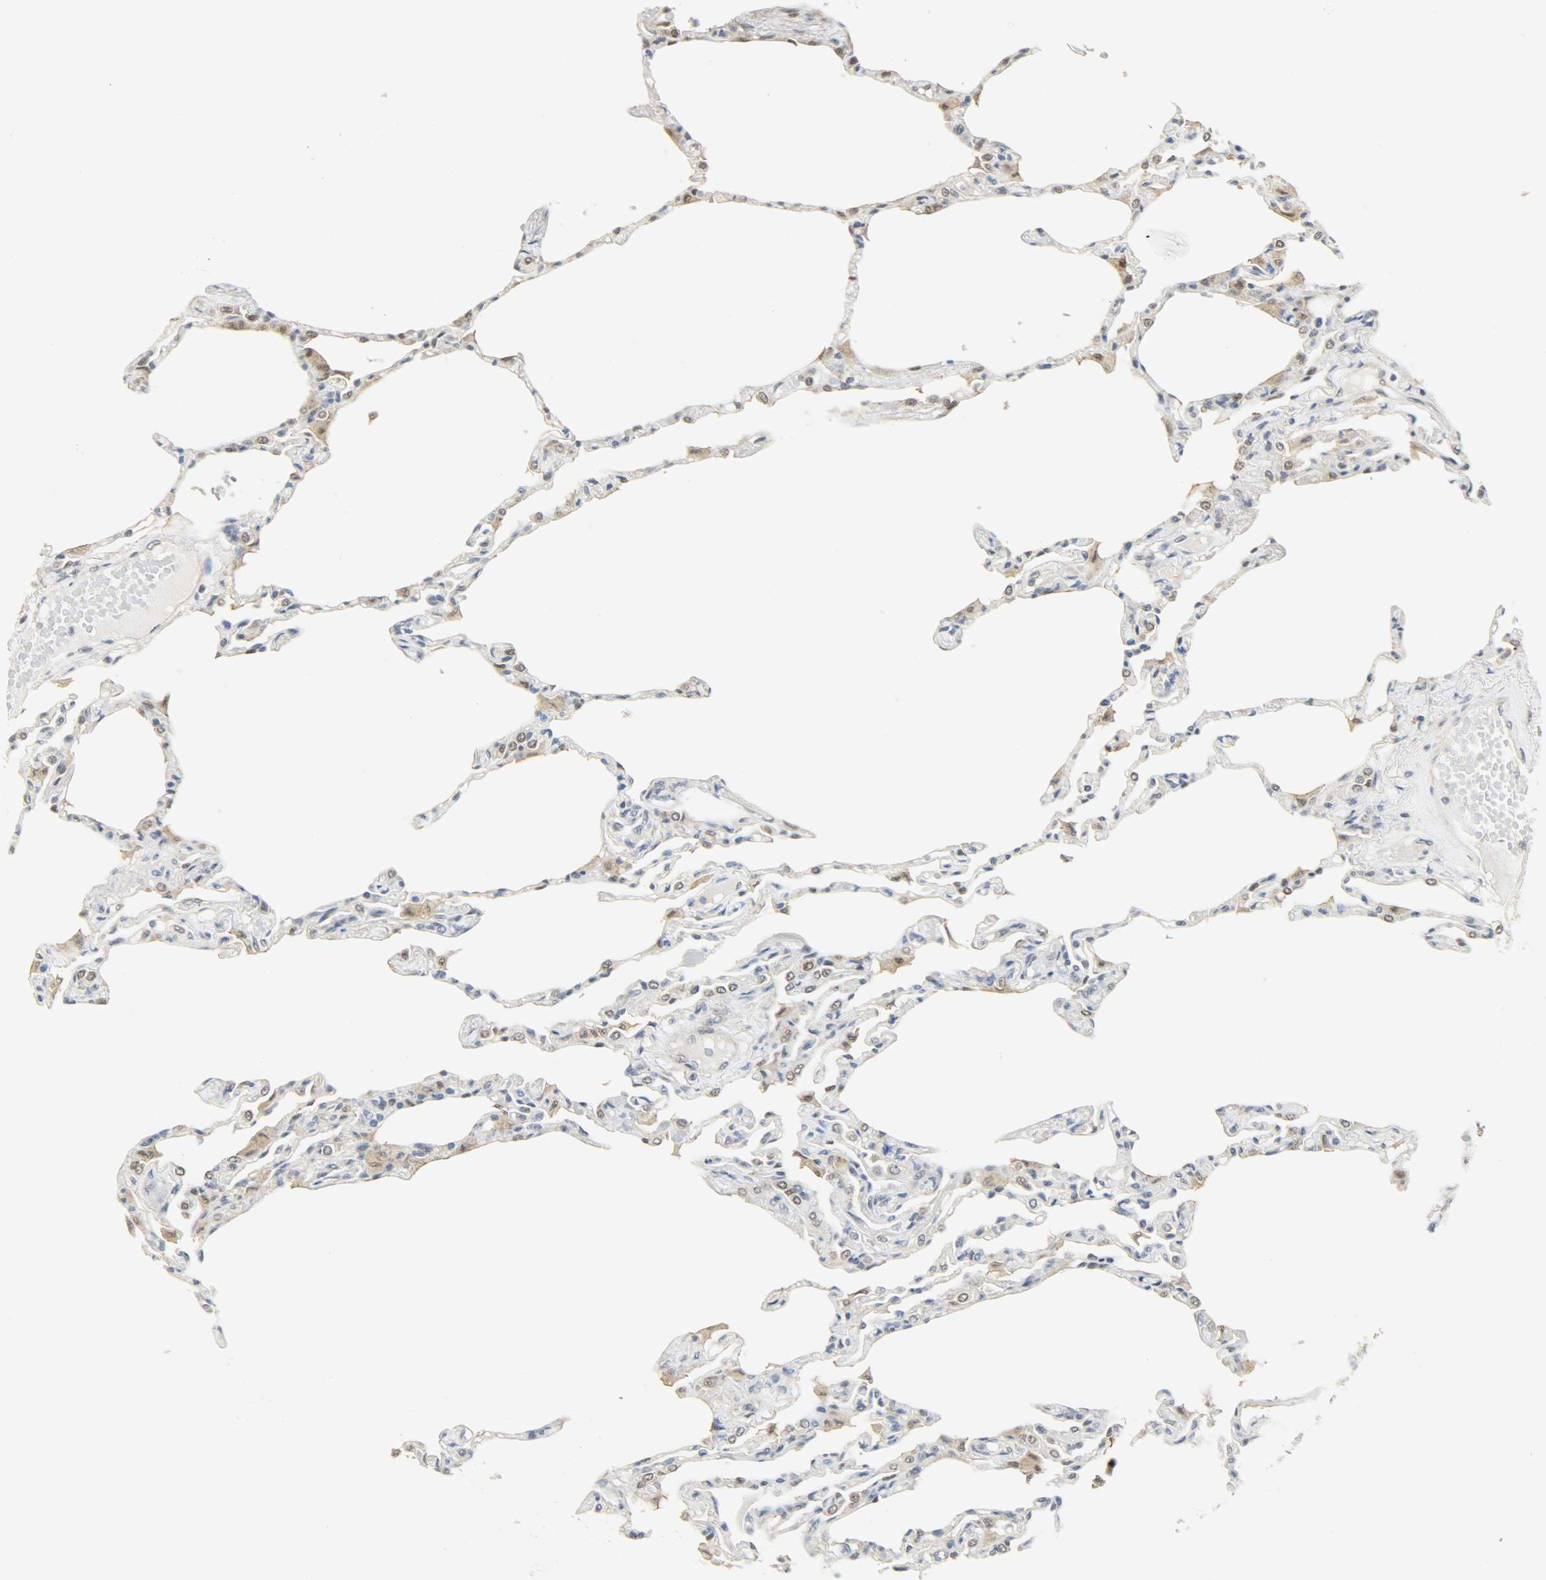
{"staining": {"intensity": "moderate", "quantity": "<25%", "location": "nuclear"}, "tissue": "lung", "cell_type": "Alveolar cells", "image_type": "normal", "snomed": [{"axis": "morphology", "description": "Normal tissue, NOS"}, {"axis": "topography", "description": "Lung"}], "caption": "Normal lung was stained to show a protein in brown. There is low levels of moderate nuclear expression in about <25% of alveolar cells.", "gene": "NPEPL1", "patient": {"sex": "female", "age": 49}}